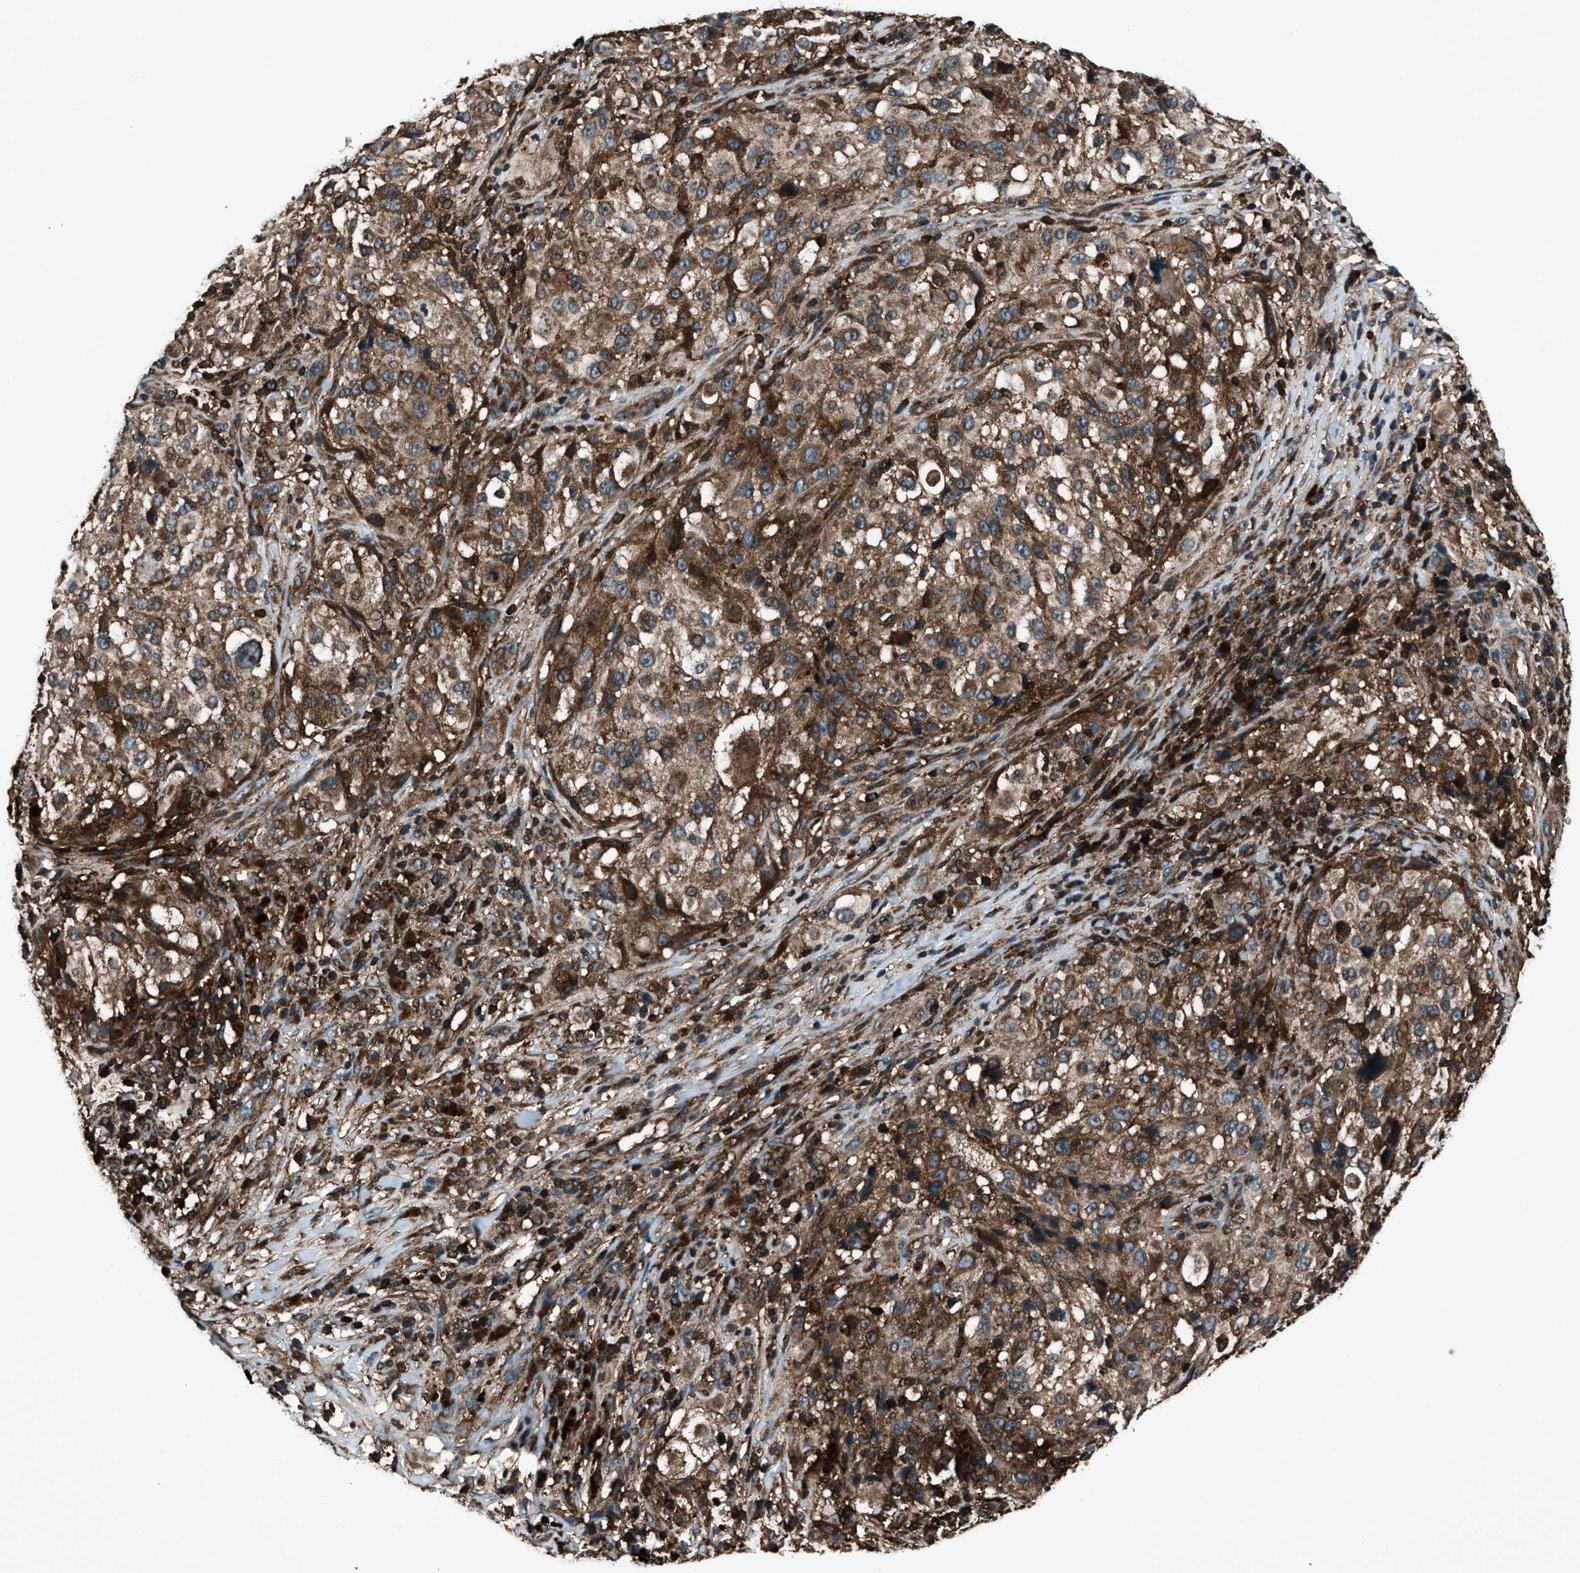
{"staining": {"intensity": "moderate", "quantity": ">75%", "location": "cytoplasmic/membranous,nuclear"}, "tissue": "melanoma", "cell_type": "Tumor cells", "image_type": "cancer", "snomed": [{"axis": "morphology", "description": "Necrosis, NOS"}, {"axis": "morphology", "description": "Malignant melanoma, NOS"}, {"axis": "topography", "description": "Skin"}], "caption": "High-magnification brightfield microscopy of melanoma stained with DAB (brown) and counterstained with hematoxylin (blue). tumor cells exhibit moderate cytoplasmic/membranous and nuclear staining is identified in about>75% of cells.", "gene": "SNX30", "patient": {"sex": "female", "age": 87}}